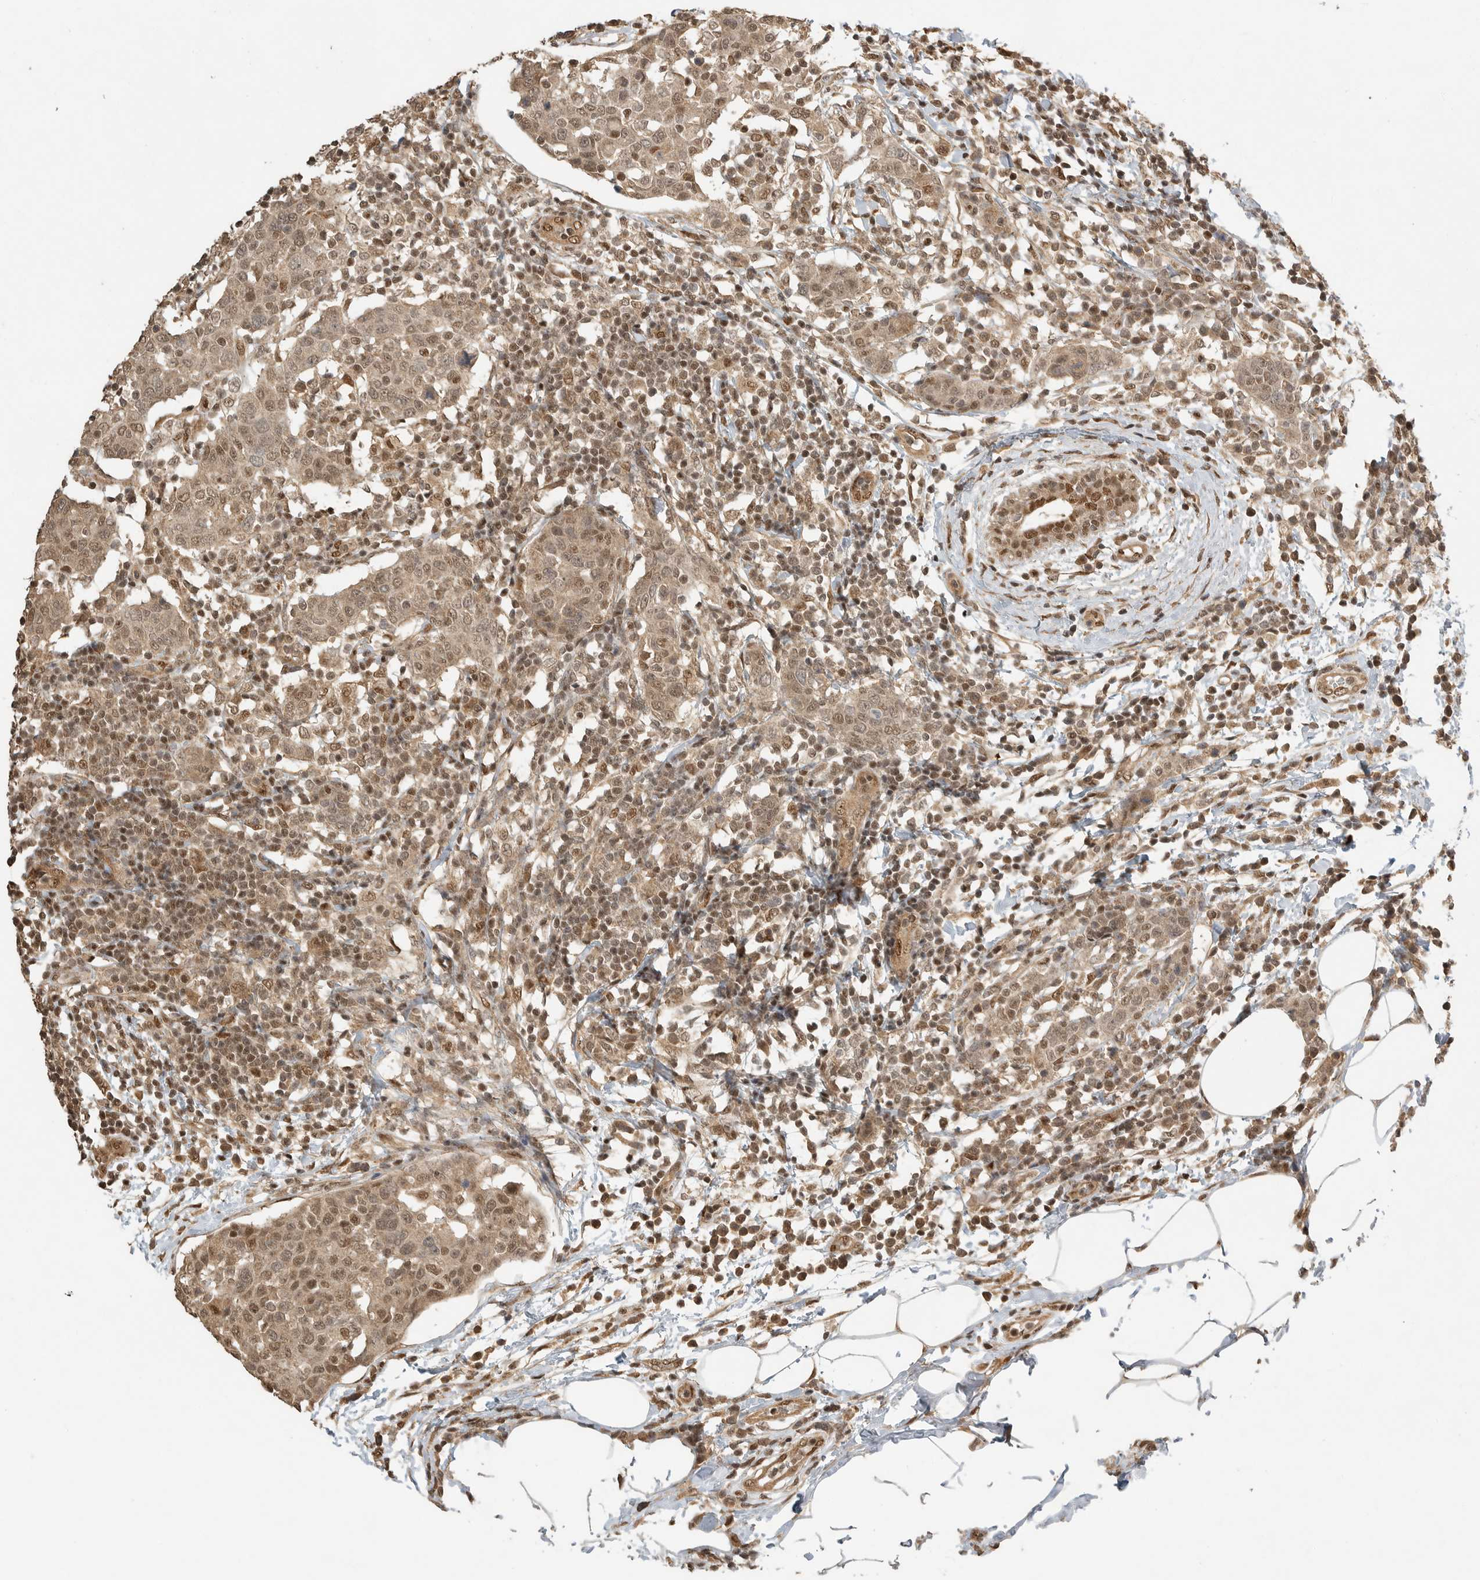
{"staining": {"intensity": "moderate", "quantity": ">75%", "location": "cytoplasmic/membranous,nuclear"}, "tissue": "breast cancer", "cell_type": "Tumor cells", "image_type": "cancer", "snomed": [{"axis": "morphology", "description": "Normal tissue, NOS"}, {"axis": "morphology", "description": "Duct carcinoma"}, {"axis": "topography", "description": "Breast"}], "caption": "Breast cancer stained with a brown dye shows moderate cytoplasmic/membranous and nuclear positive expression in about >75% of tumor cells.", "gene": "DFFA", "patient": {"sex": "female", "age": 37}}